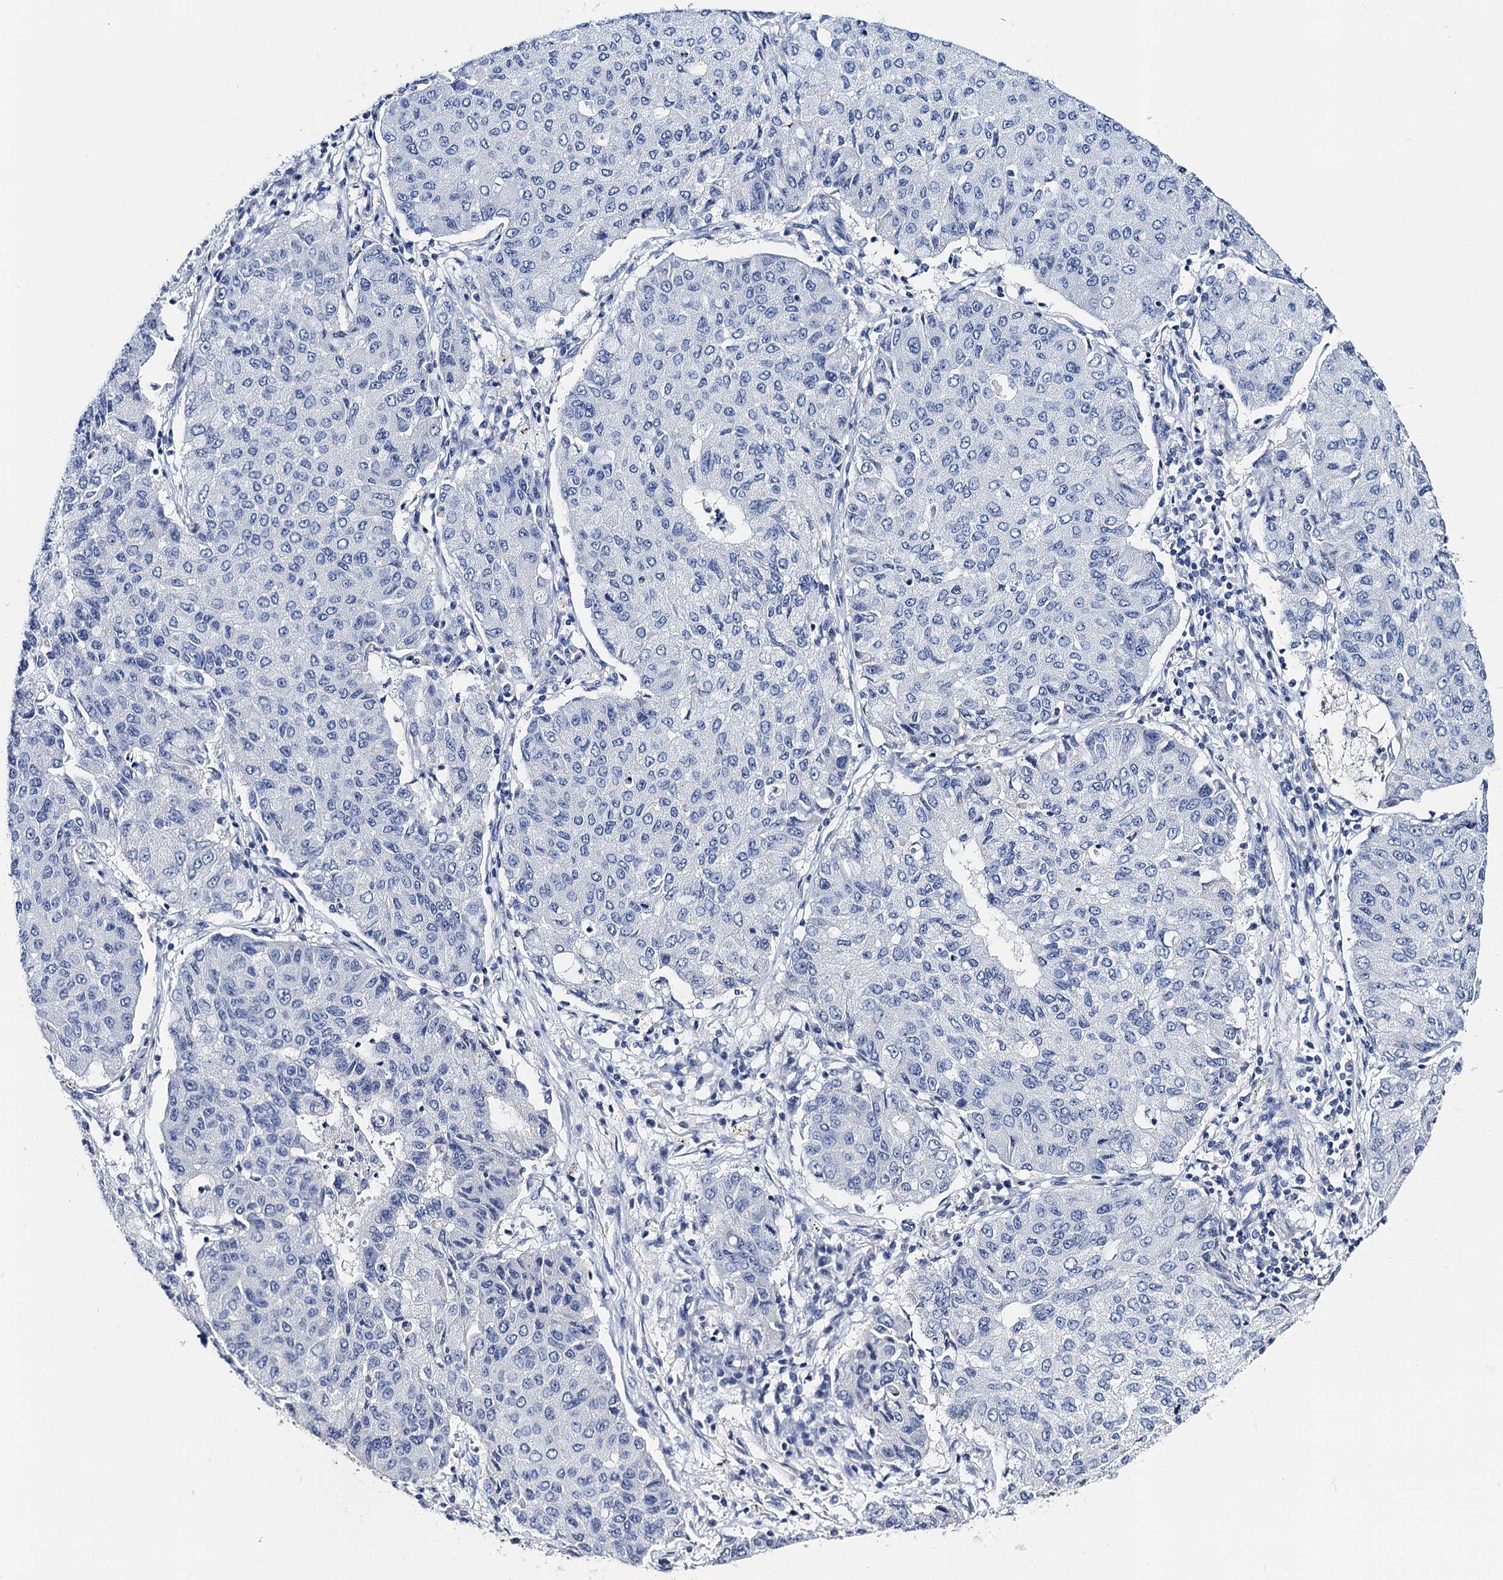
{"staining": {"intensity": "negative", "quantity": "none", "location": "none"}, "tissue": "lung cancer", "cell_type": "Tumor cells", "image_type": "cancer", "snomed": [{"axis": "morphology", "description": "Squamous cell carcinoma, NOS"}, {"axis": "topography", "description": "Lung"}], "caption": "Tumor cells show no significant protein staining in lung squamous cell carcinoma.", "gene": "LYPD3", "patient": {"sex": "male", "age": 74}}